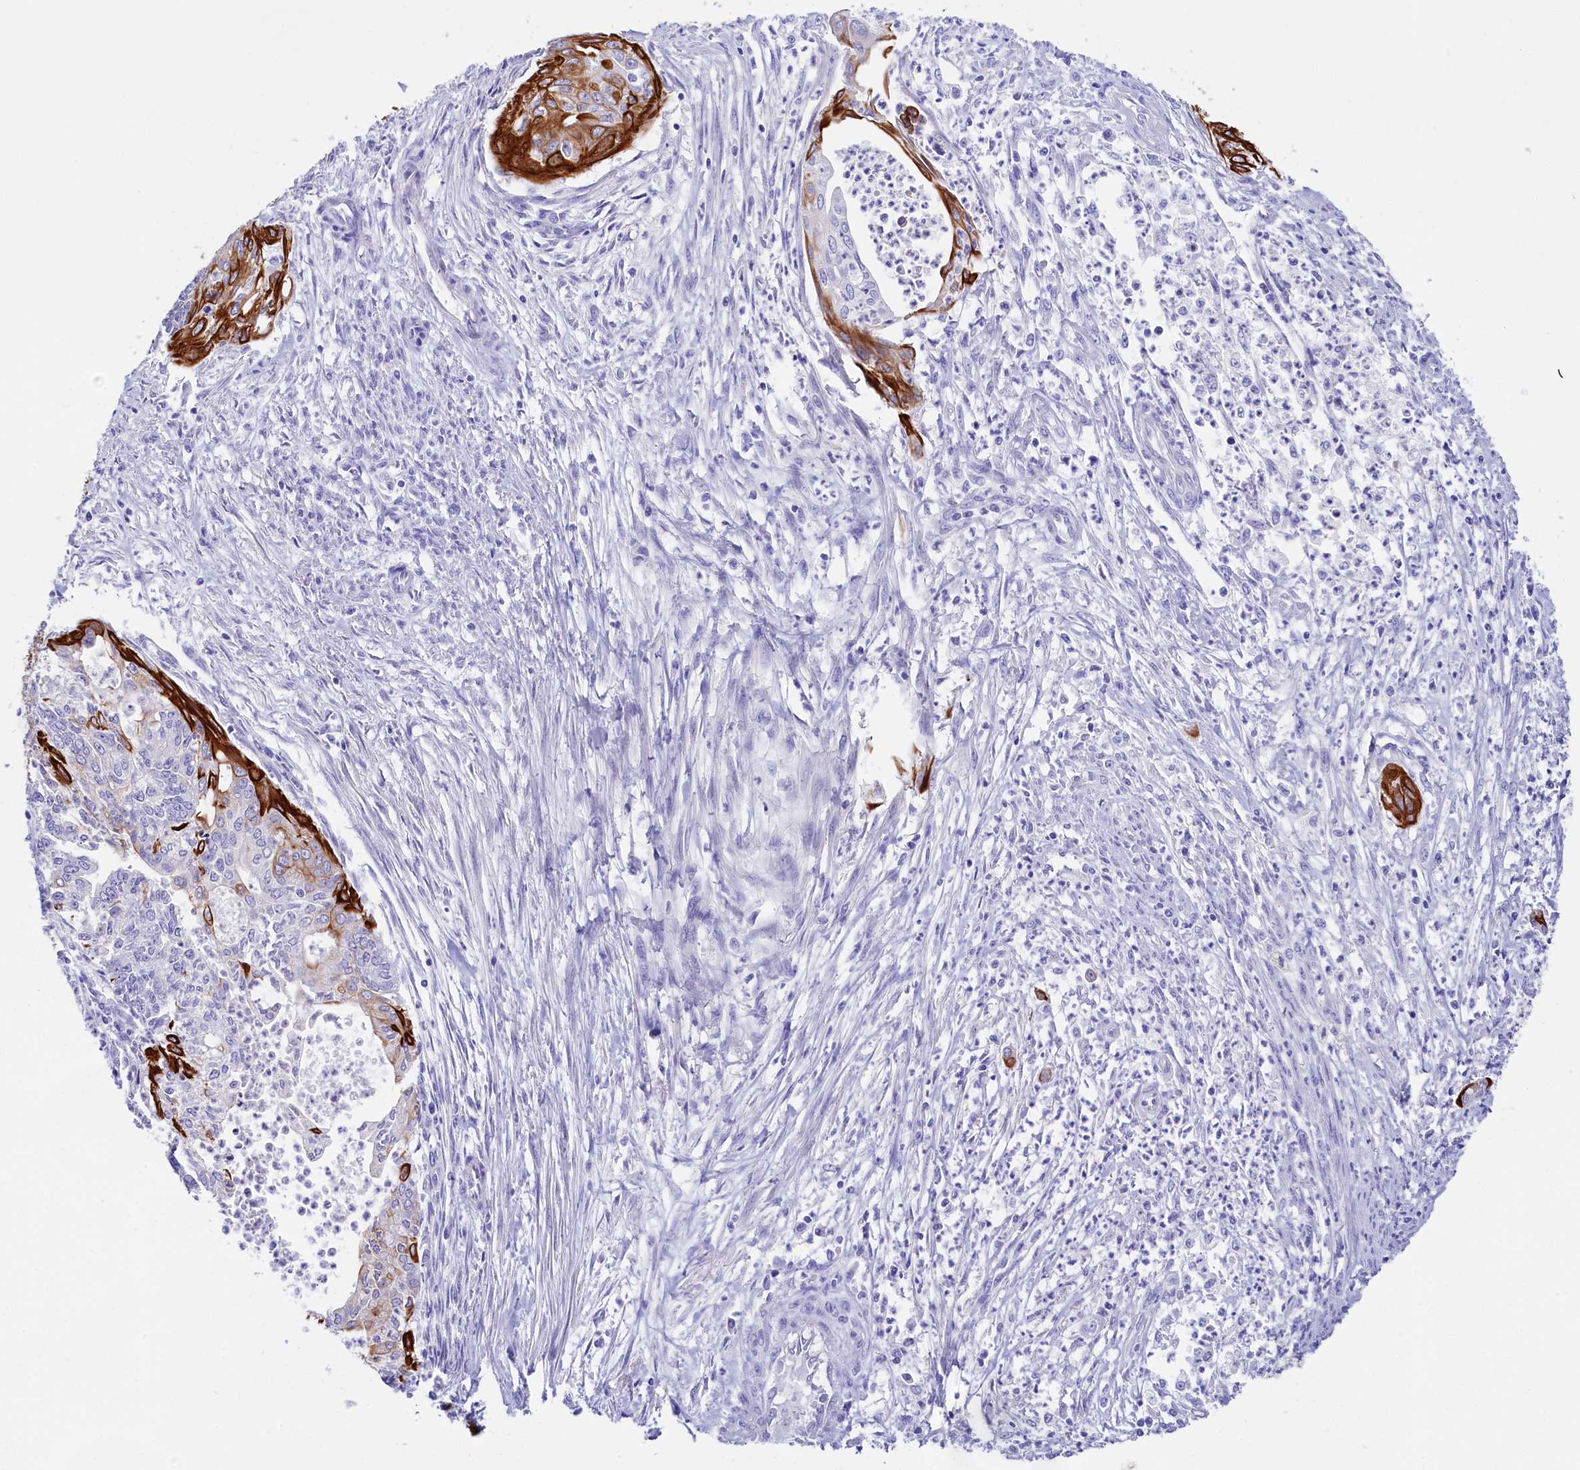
{"staining": {"intensity": "strong", "quantity": "<25%", "location": "cytoplasmic/membranous"}, "tissue": "endometrial cancer", "cell_type": "Tumor cells", "image_type": "cancer", "snomed": [{"axis": "morphology", "description": "Adenocarcinoma, NOS"}, {"axis": "topography", "description": "Endometrium"}], "caption": "This photomicrograph displays immunohistochemistry (IHC) staining of human adenocarcinoma (endometrial), with medium strong cytoplasmic/membranous staining in approximately <25% of tumor cells.", "gene": "SULT2A1", "patient": {"sex": "female", "age": 73}}